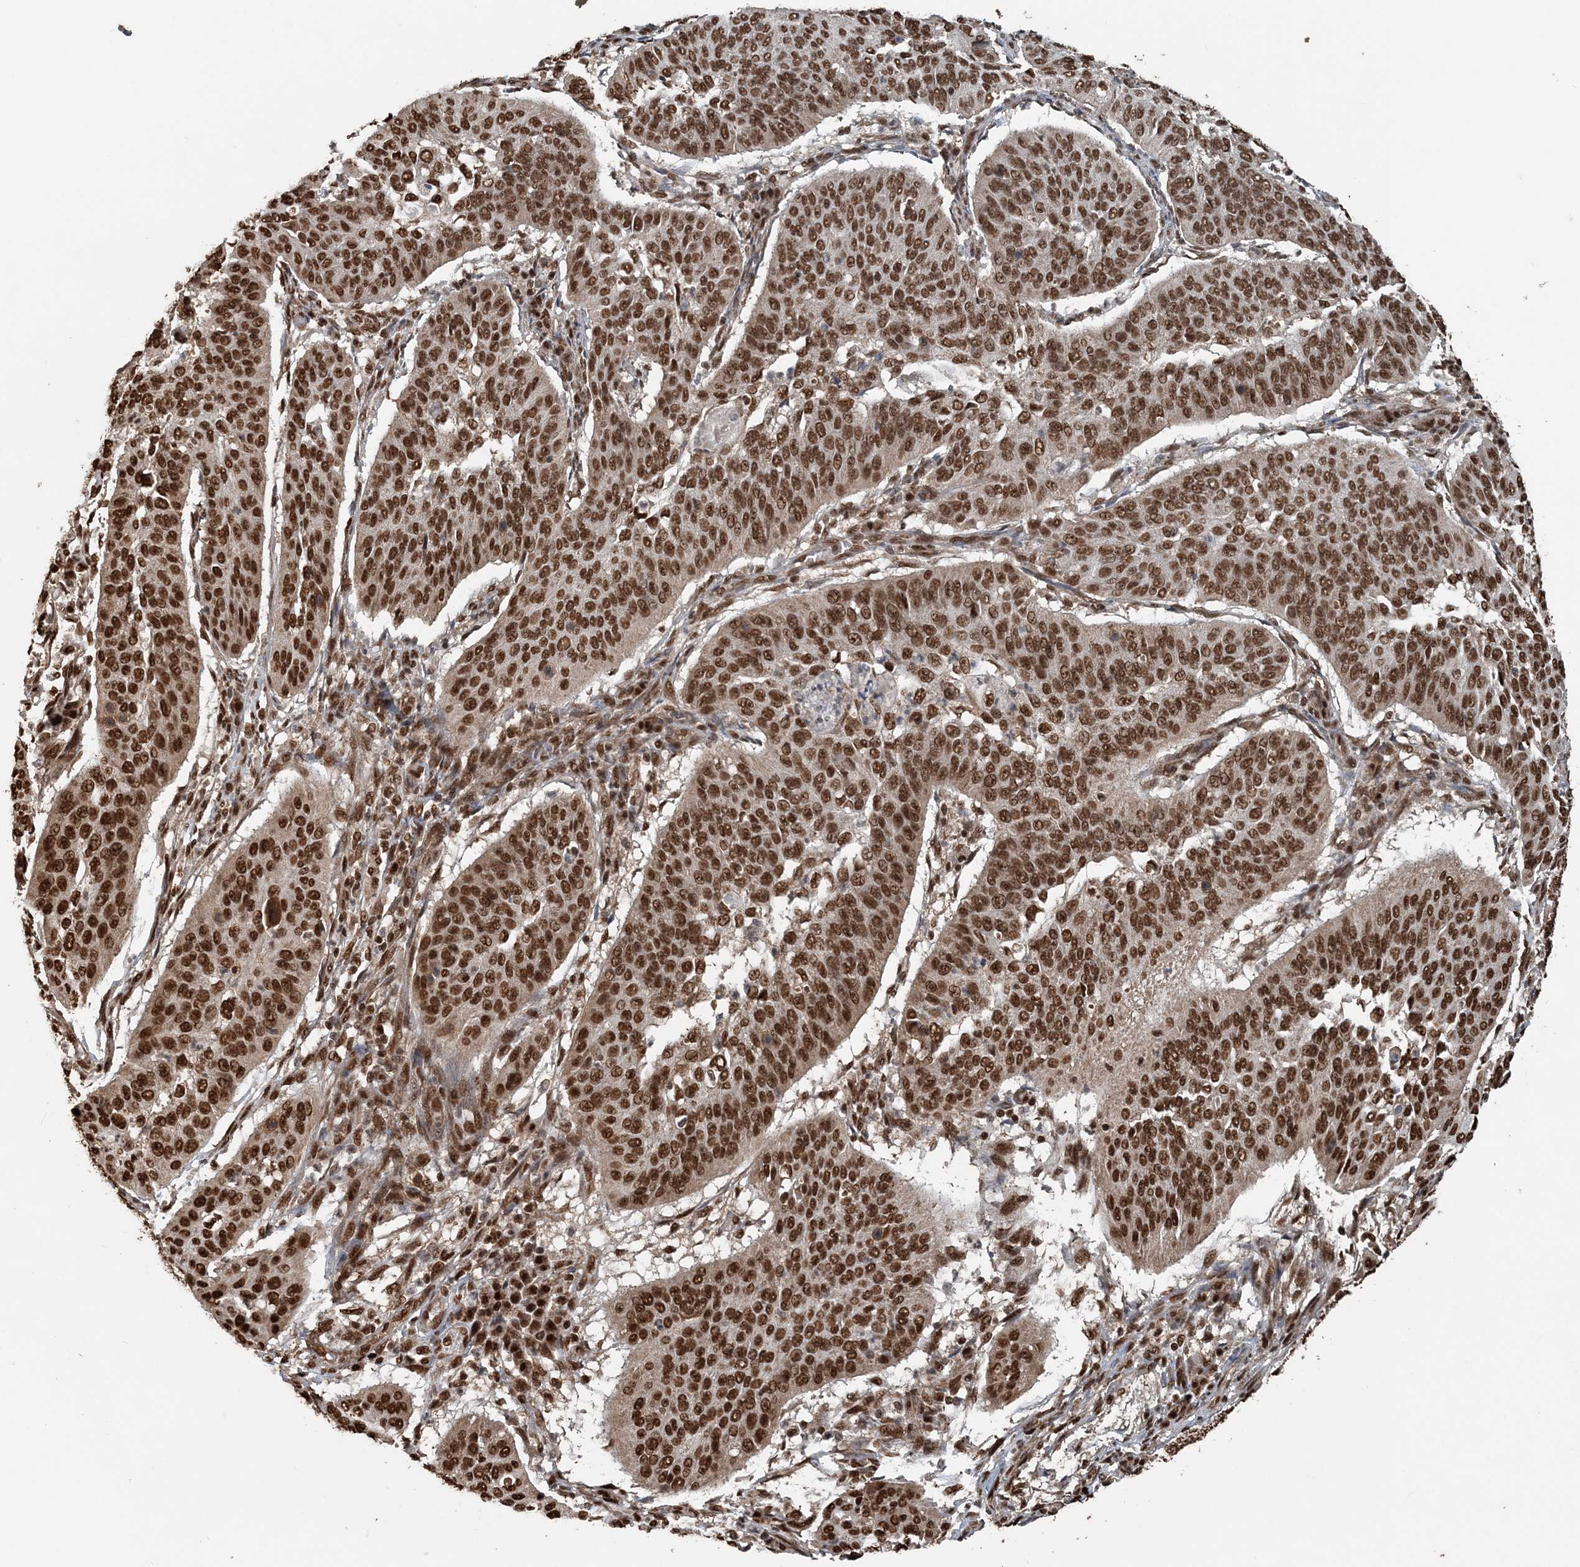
{"staining": {"intensity": "moderate", "quantity": ">75%", "location": "nuclear"}, "tissue": "cervical cancer", "cell_type": "Tumor cells", "image_type": "cancer", "snomed": [{"axis": "morphology", "description": "Normal tissue, NOS"}, {"axis": "morphology", "description": "Squamous cell carcinoma, NOS"}, {"axis": "topography", "description": "Cervix"}], "caption": "Immunohistochemical staining of cervical cancer (squamous cell carcinoma) displays moderate nuclear protein expression in approximately >75% of tumor cells.", "gene": "ARHGAP35", "patient": {"sex": "female", "age": 39}}